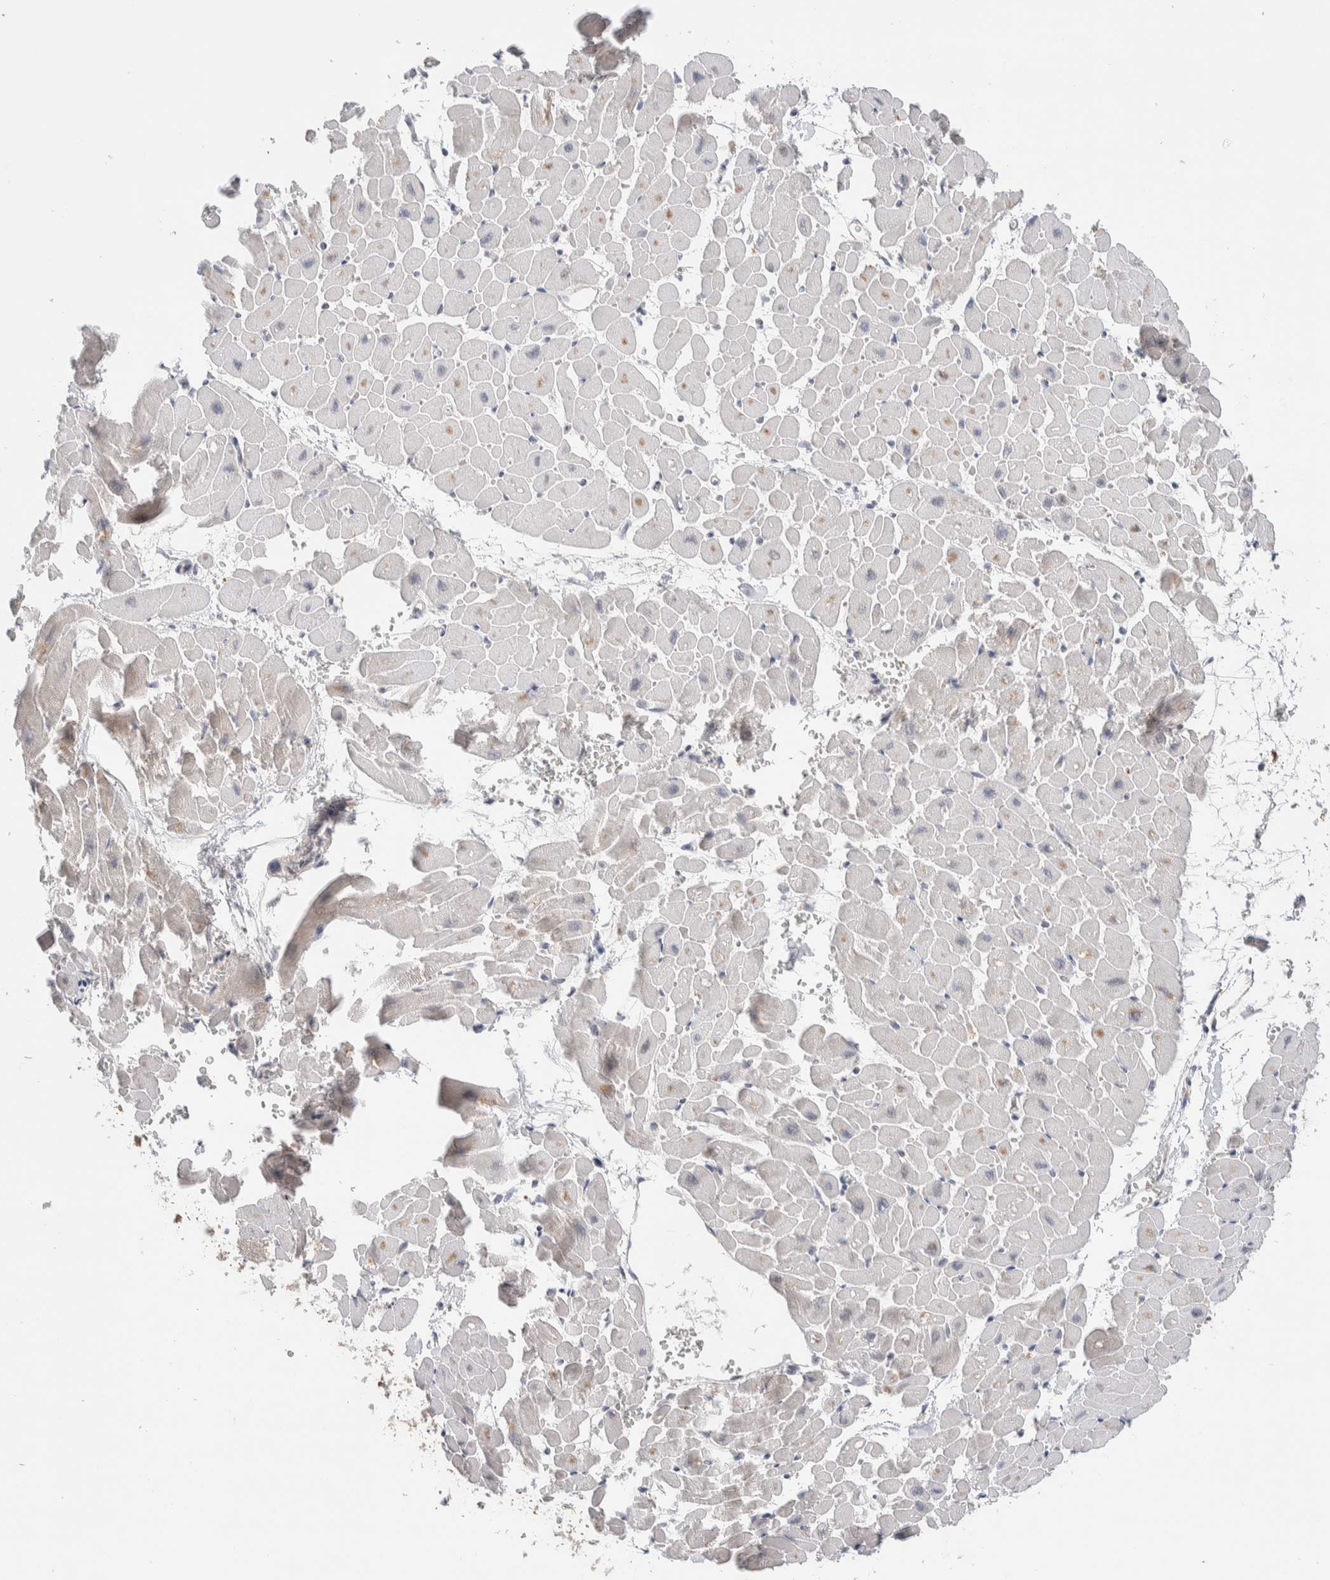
{"staining": {"intensity": "moderate", "quantity": "<25%", "location": "cytoplasmic/membranous"}, "tissue": "heart muscle", "cell_type": "Cardiomyocytes", "image_type": "normal", "snomed": [{"axis": "morphology", "description": "Normal tissue, NOS"}, {"axis": "topography", "description": "Heart"}], "caption": "A low amount of moderate cytoplasmic/membranous staining is identified in approximately <25% of cardiomyocytes in normal heart muscle.", "gene": "RUSF1", "patient": {"sex": "male", "age": 45}}